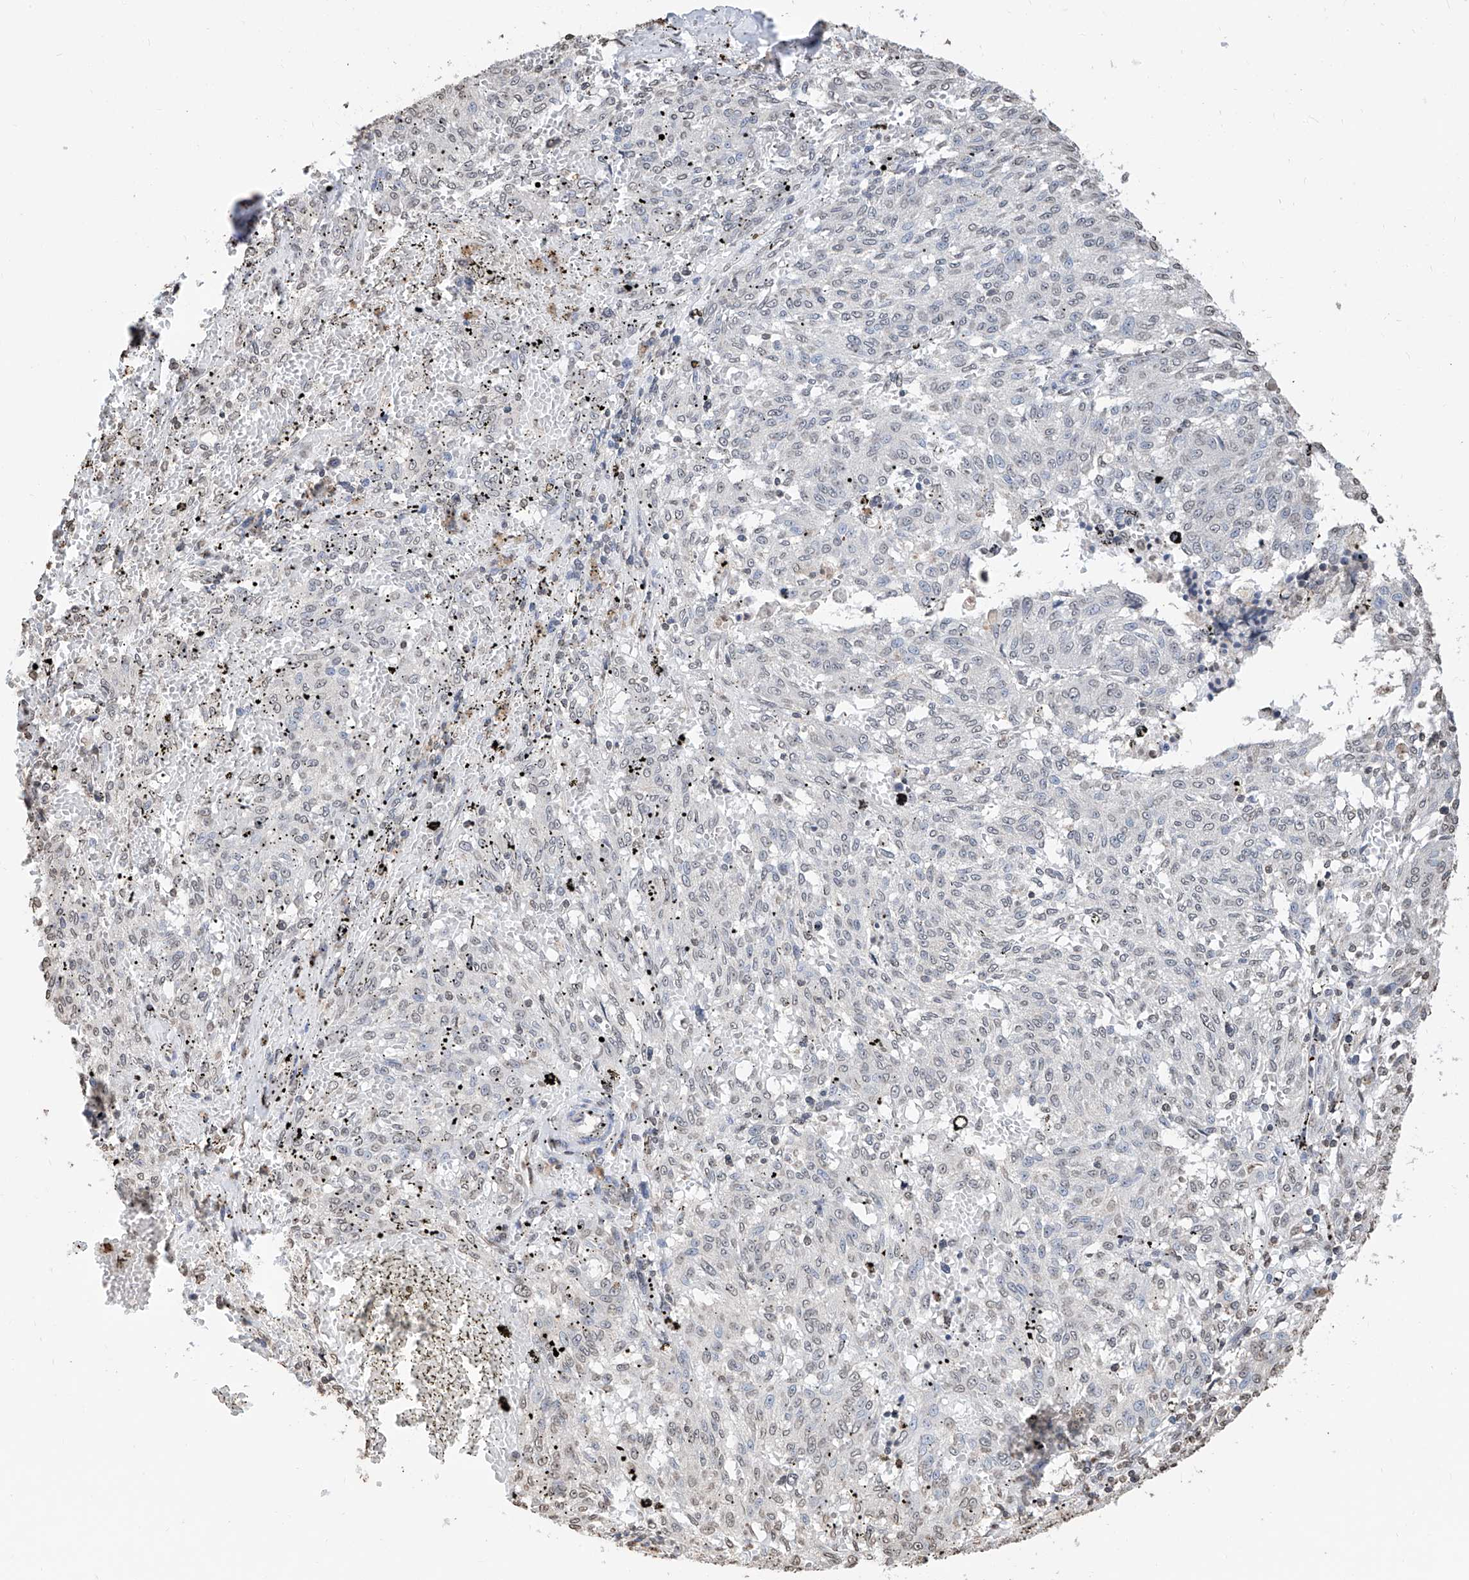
{"staining": {"intensity": "negative", "quantity": "none", "location": "none"}, "tissue": "melanoma", "cell_type": "Tumor cells", "image_type": "cancer", "snomed": [{"axis": "morphology", "description": "Malignant melanoma, NOS"}, {"axis": "topography", "description": "Skin"}], "caption": "A histopathology image of human melanoma is negative for staining in tumor cells.", "gene": "RP9", "patient": {"sex": "female", "age": 72}}